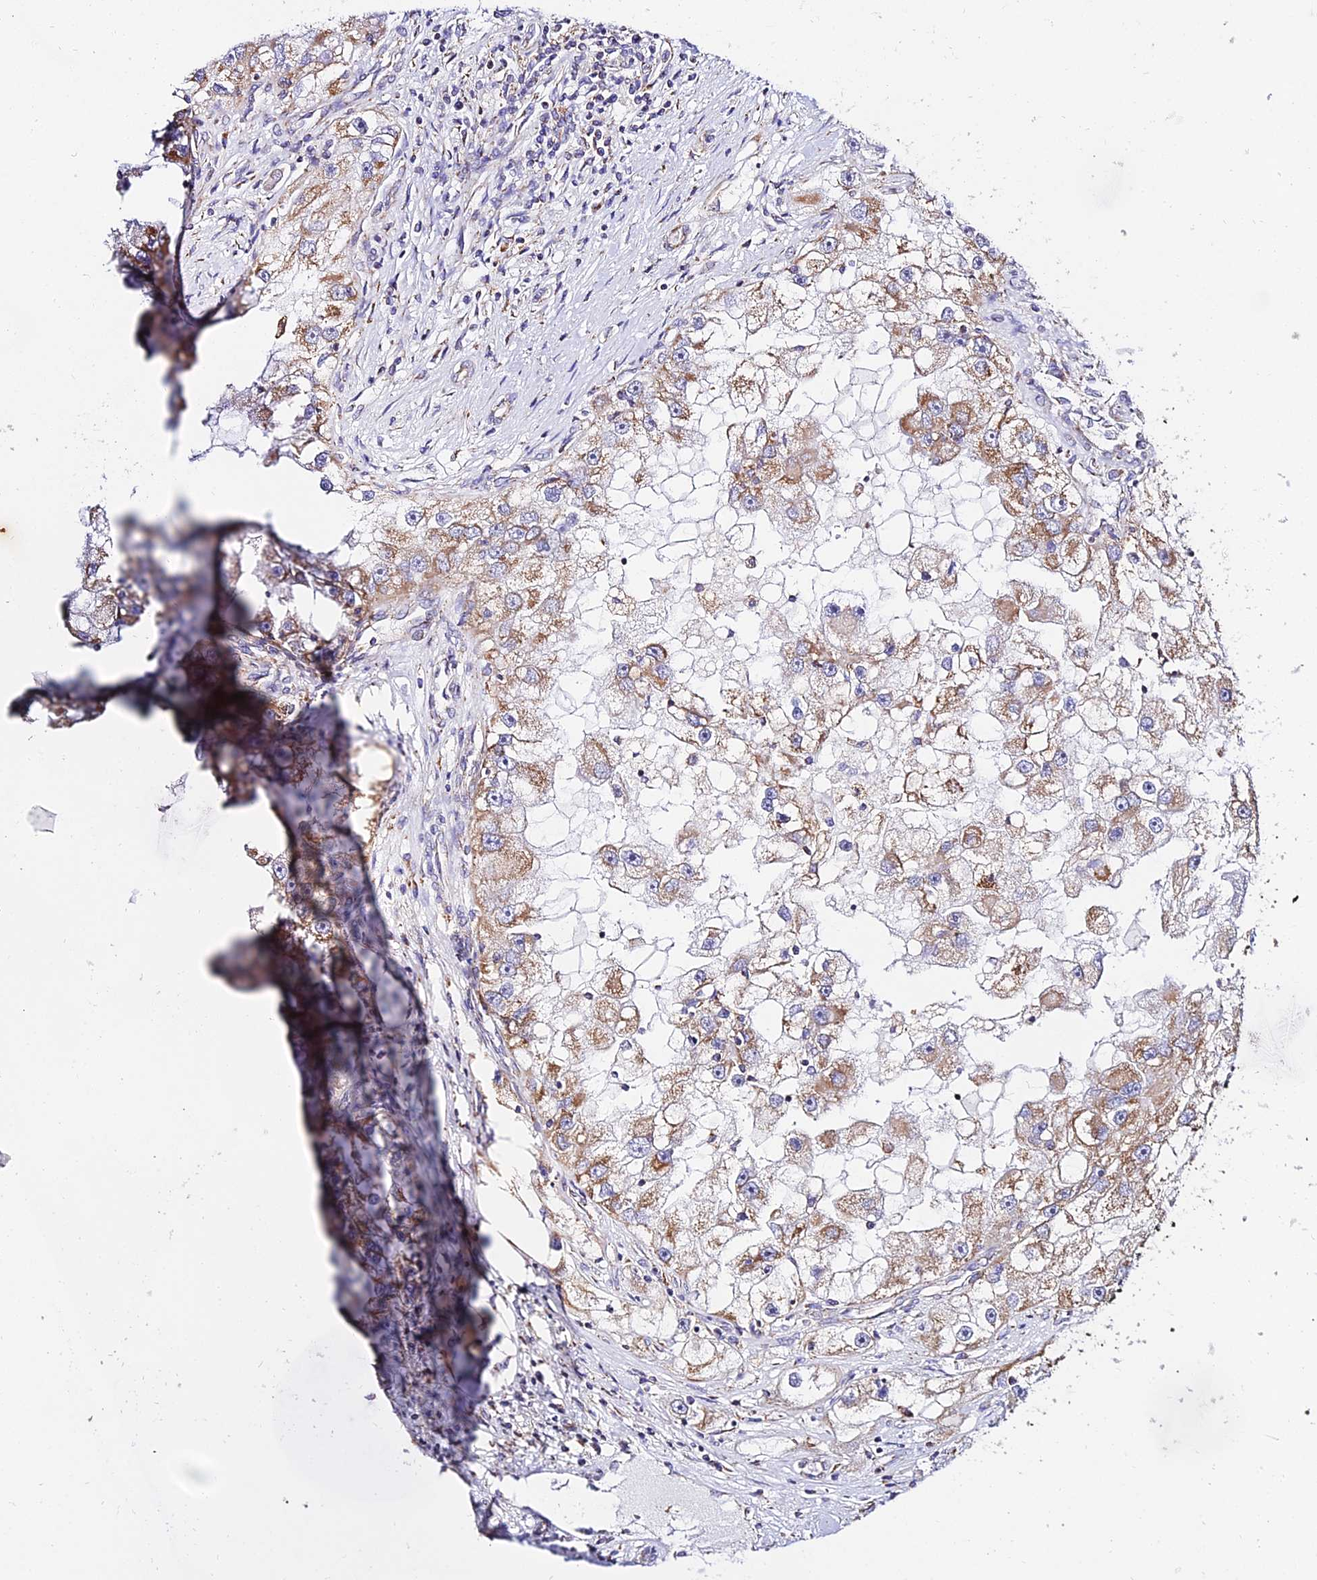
{"staining": {"intensity": "moderate", "quantity": ">75%", "location": "cytoplasmic/membranous"}, "tissue": "renal cancer", "cell_type": "Tumor cells", "image_type": "cancer", "snomed": [{"axis": "morphology", "description": "Adenocarcinoma, NOS"}, {"axis": "topography", "description": "Kidney"}], "caption": "Brown immunohistochemical staining in human renal adenocarcinoma displays moderate cytoplasmic/membranous positivity in about >75% of tumor cells. (brown staining indicates protein expression, while blue staining denotes nuclei).", "gene": "ATP5PB", "patient": {"sex": "male", "age": 63}}